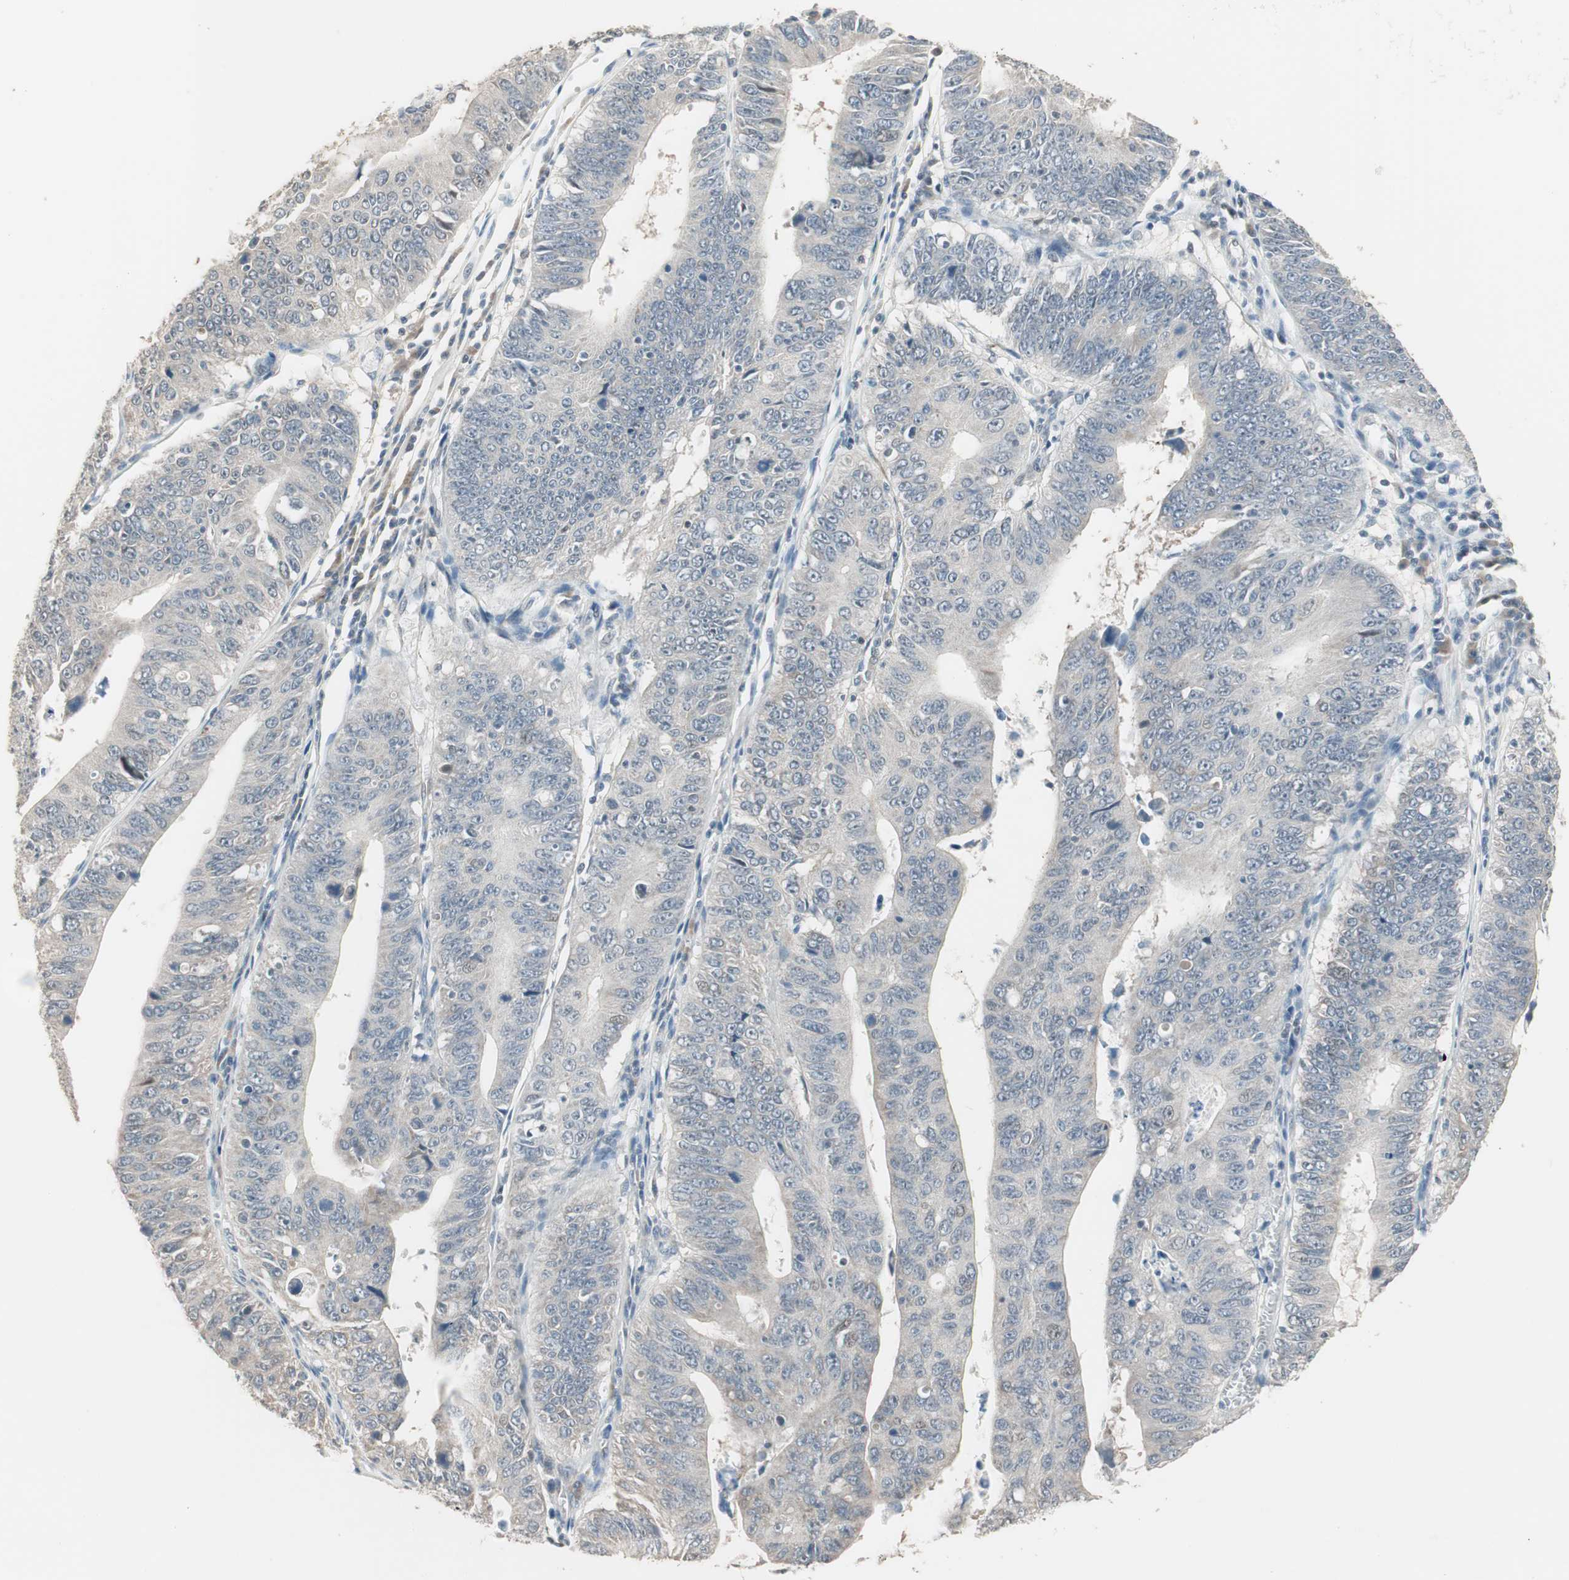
{"staining": {"intensity": "weak", "quantity": "25%-75%", "location": "cytoplasmic/membranous"}, "tissue": "stomach cancer", "cell_type": "Tumor cells", "image_type": "cancer", "snomed": [{"axis": "morphology", "description": "Adenocarcinoma, NOS"}, {"axis": "topography", "description": "Stomach"}], "caption": "Protein positivity by IHC reveals weak cytoplasmic/membranous staining in about 25%-75% of tumor cells in stomach cancer (adenocarcinoma).", "gene": "PDZK1", "patient": {"sex": "male", "age": 59}}